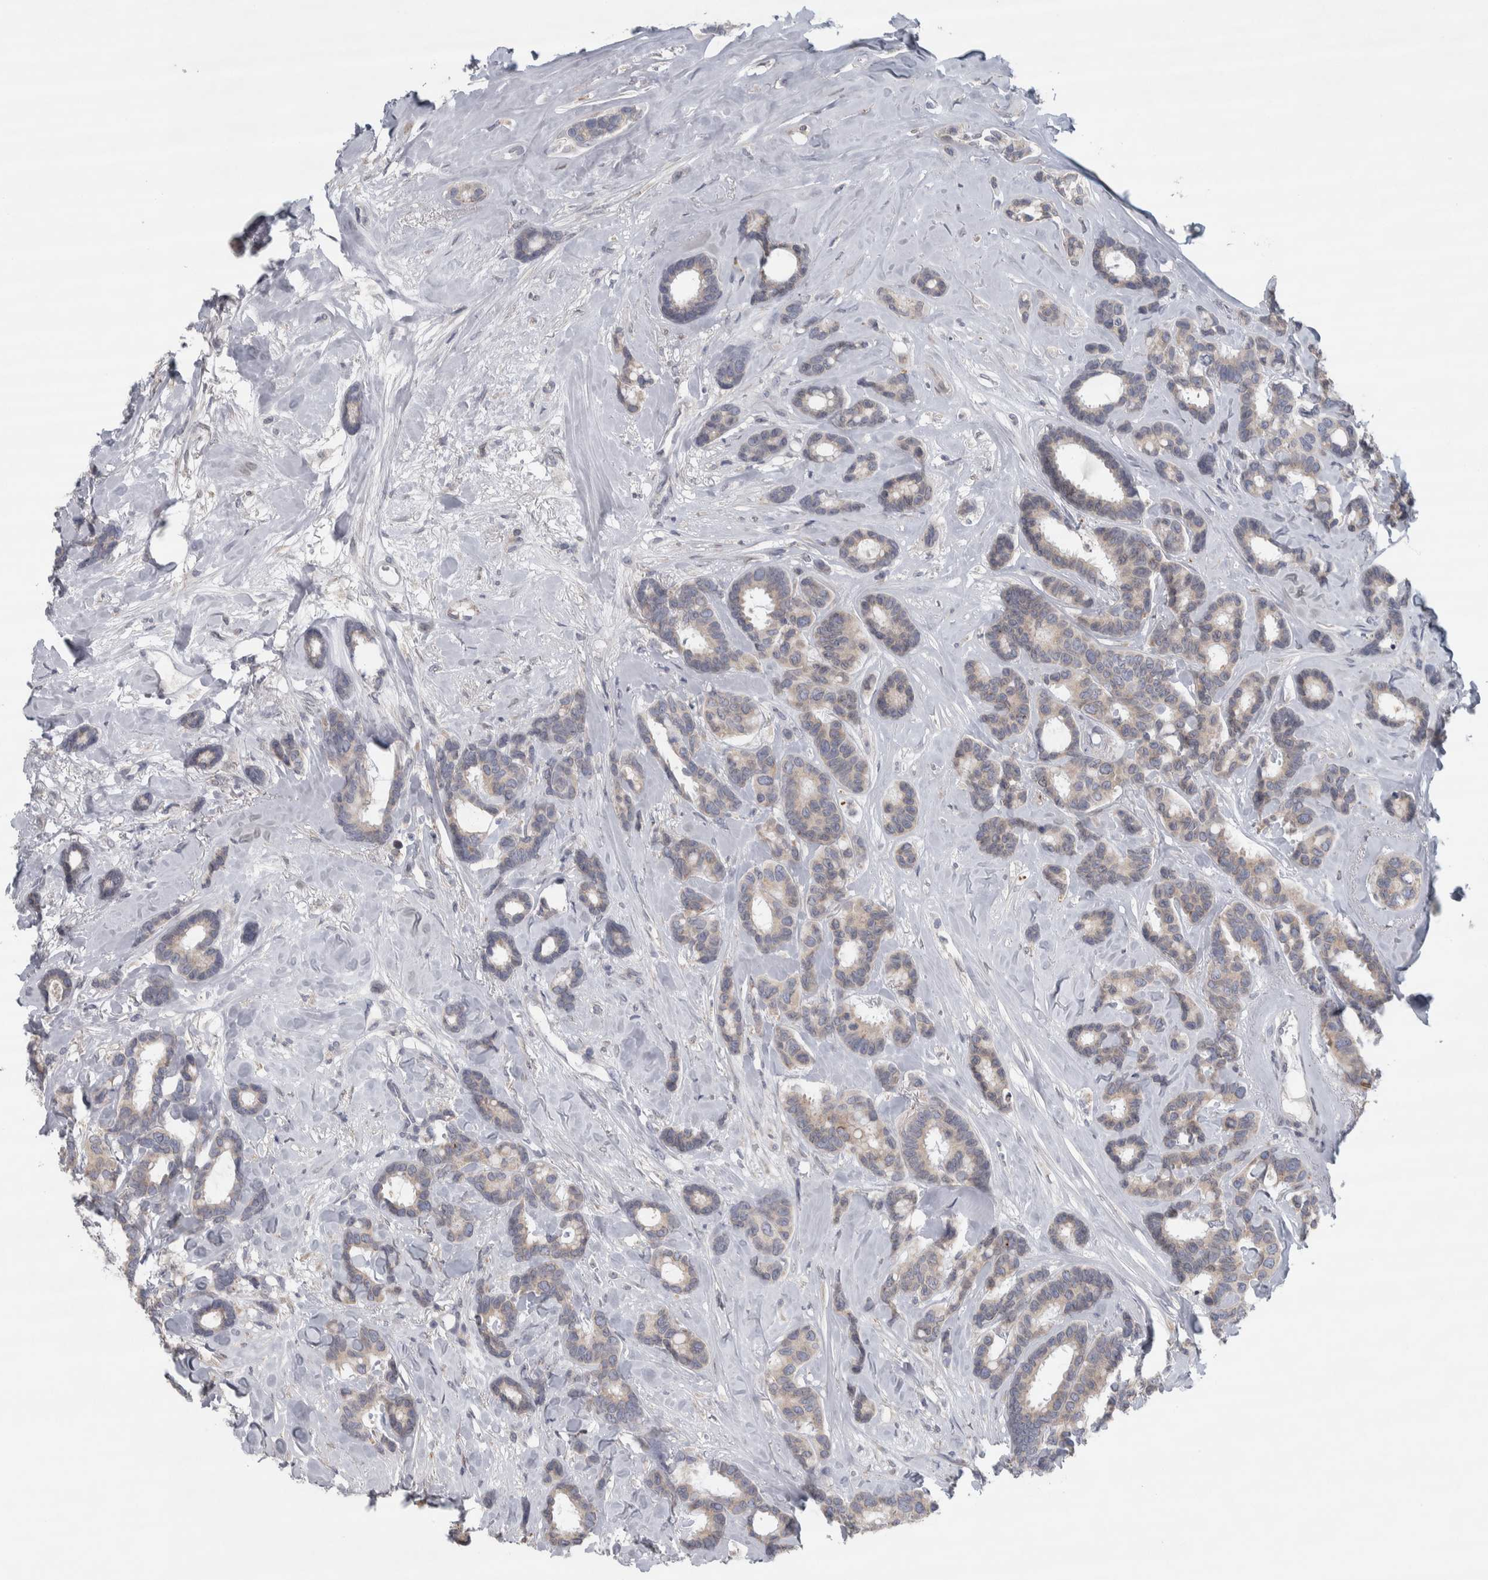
{"staining": {"intensity": "weak", "quantity": "<25%", "location": "cytoplasmic/membranous"}, "tissue": "breast cancer", "cell_type": "Tumor cells", "image_type": "cancer", "snomed": [{"axis": "morphology", "description": "Duct carcinoma"}, {"axis": "topography", "description": "Breast"}], "caption": "This is an IHC image of breast intraductal carcinoma. There is no positivity in tumor cells.", "gene": "SIGMAR1", "patient": {"sex": "female", "age": 87}}